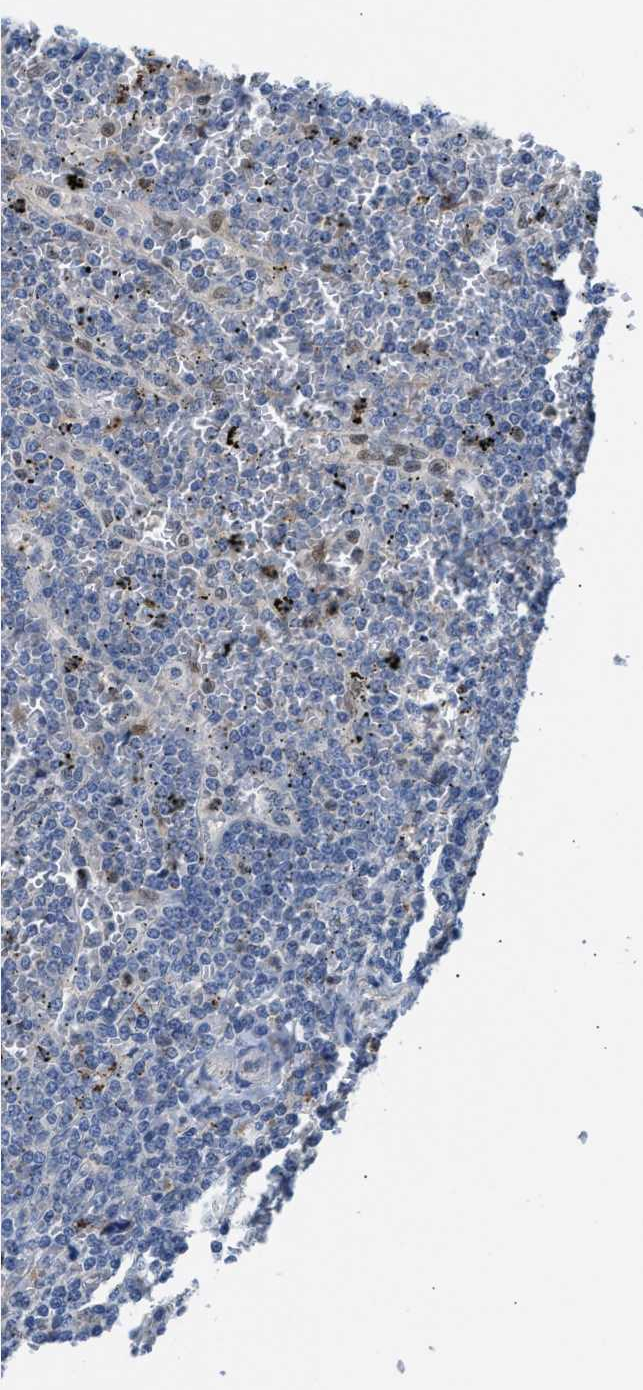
{"staining": {"intensity": "negative", "quantity": "none", "location": "none"}, "tissue": "lymphoma", "cell_type": "Tumor cells", "image_type": "cancer", "snomed": [{"axis": "morphology", "description": "Malignant lymphoma, non-Hodgkin's type, Low grade"}, {"axis": "topography", "description": "Spleen"}], "caption": "Immunohistochemical staining of human lymphoma exhibits no significant positivity in tumor cells.", "gene": "PPM1L", "patient": {"sex": "female", "age": 19}}